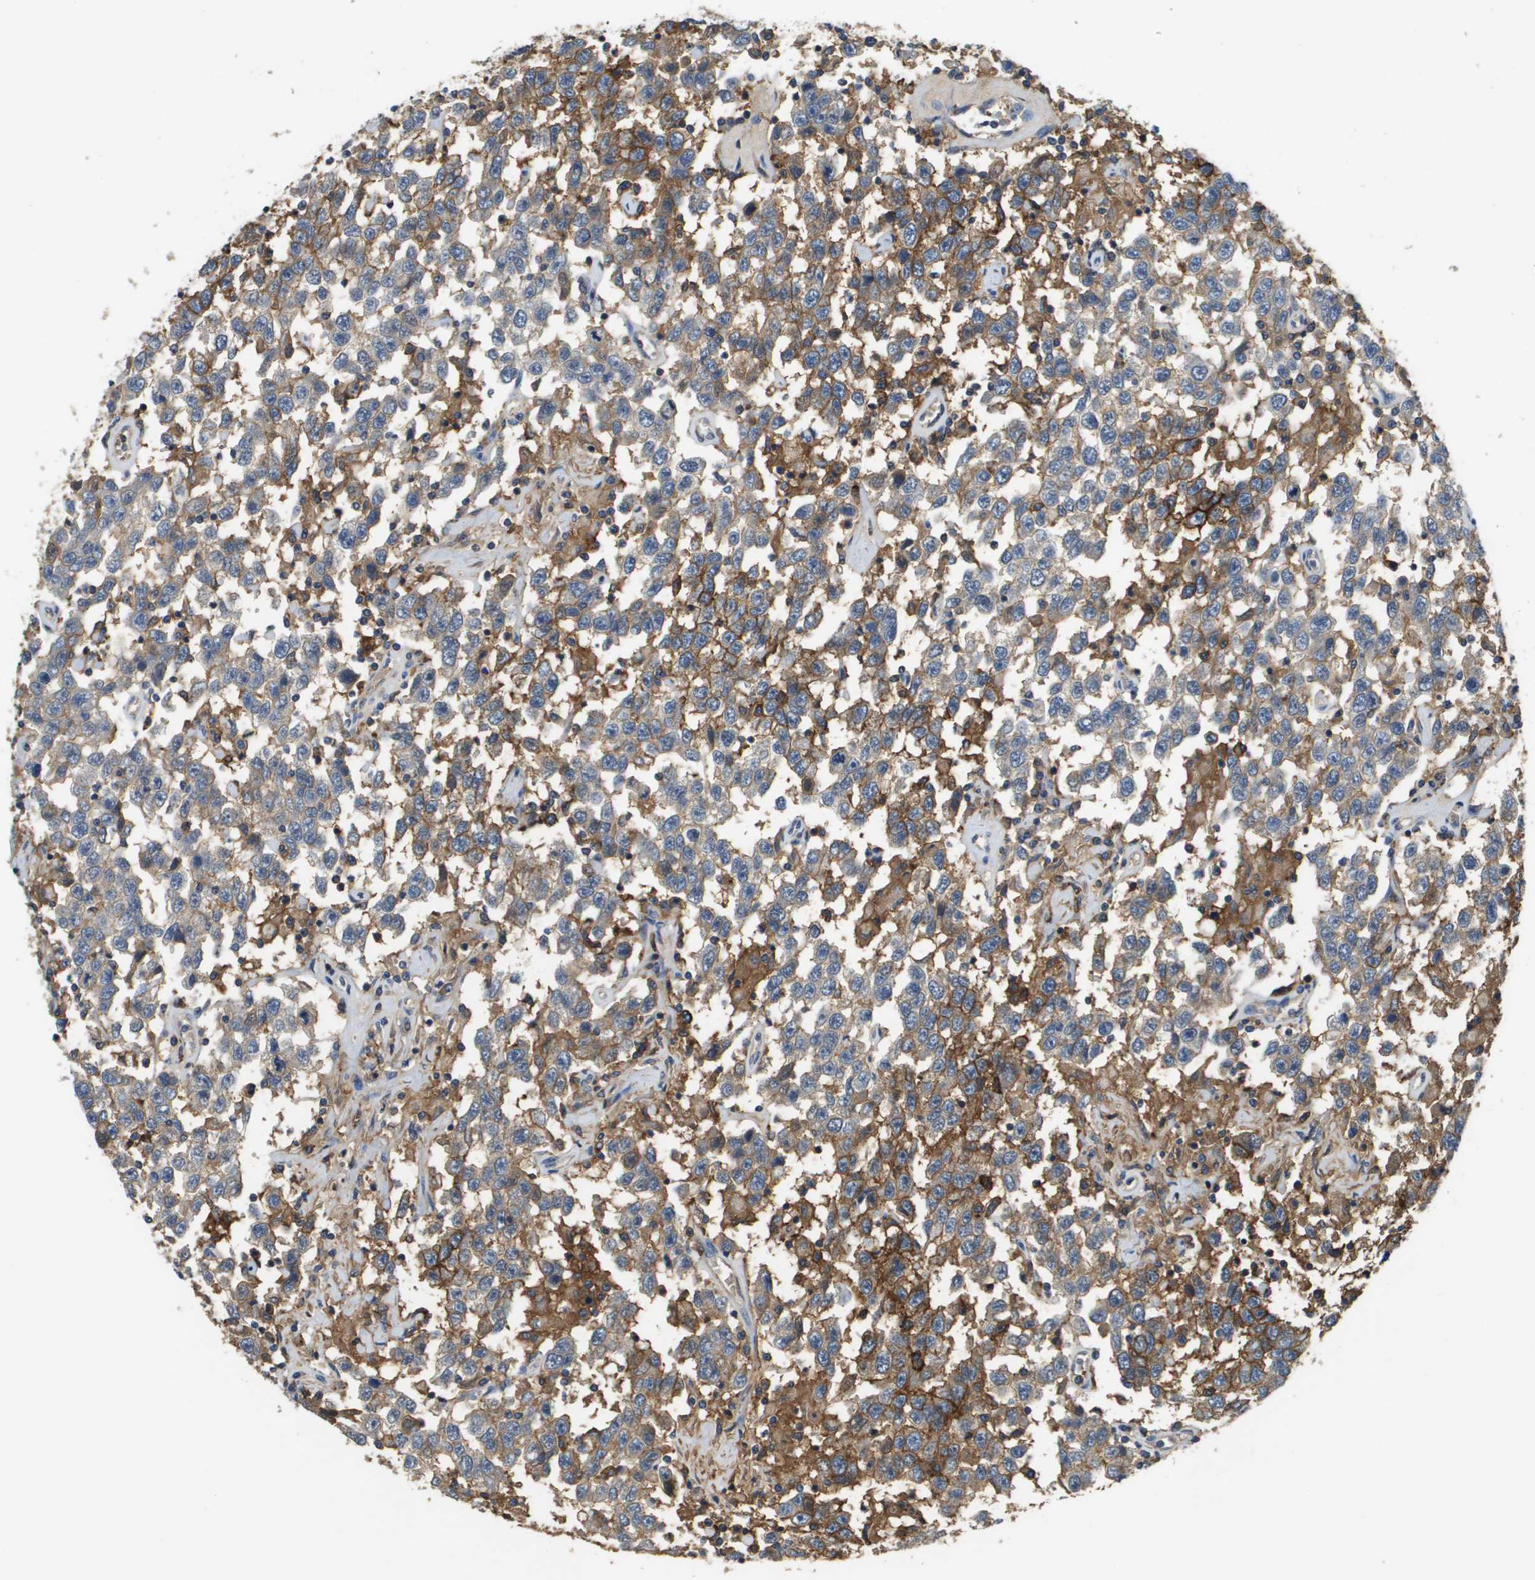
{"staining": {"intensity": "moderate", "quantity": "25%-75%", "location": "cytoplasmic/membranous"}, "tissue": "testis cancer", "cell_type": "Tumor cells", "image_type": "cancer", "snomed": [{"axis": "morphology", "description": "Seminoma, NOS"}, {"axis": "topography", "description": "Testis"}], "caption": "IHC of testis cancer (seminoma) exhibits medium levels of moderate cytoplasmic/membranous positivity in approximately 25%-75% of tumor cells. (IHC, brightfield microscopy, high magnification).", "gene": "SLC16A3", "patient": {"sex": "male", "age": 41}}